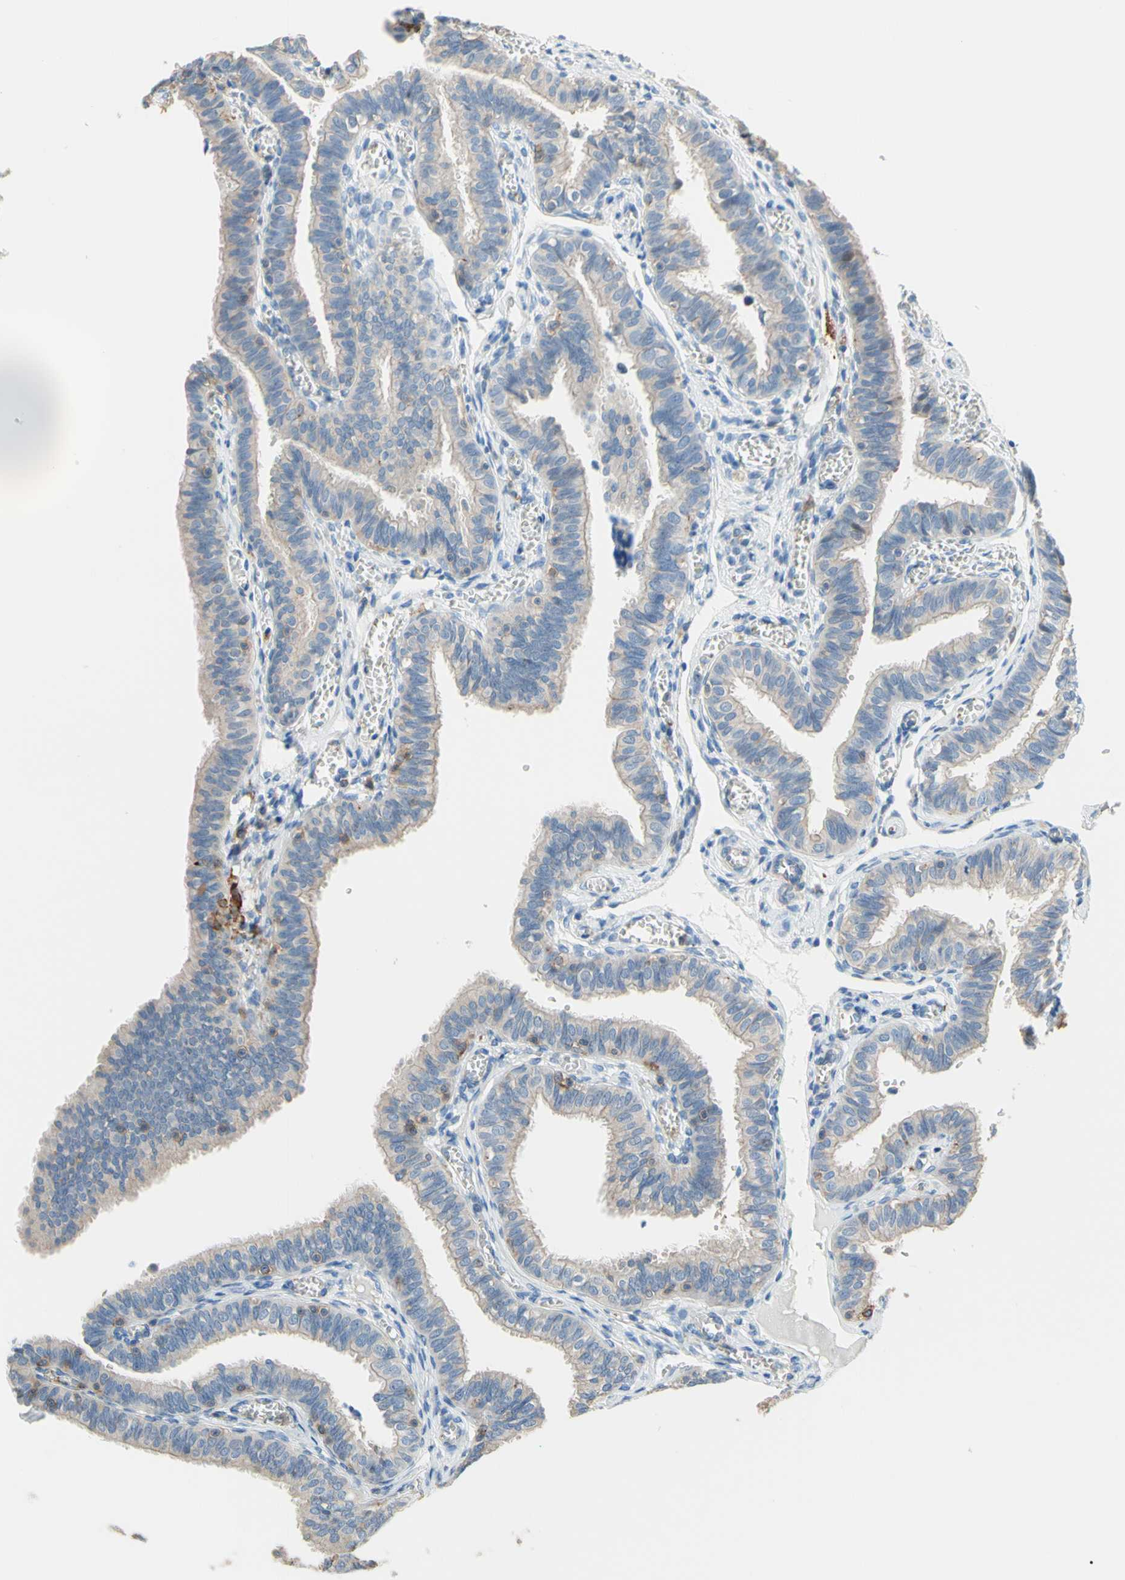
{"staining": {"intensity": "weak", "quantity": "25%-75%", "location": "cytoplasmic/membranous"}, "tissue": "fallopian tube", "cell_type": "Glandular cells", "image_type": "normal", "snomed": [{"axis": "morphology", "description": "Normal tissue, NOS"}, {"axis": "topography", "description": "Fallopian tube"}], "caption": "Protein analysis of normal fallopian tube exhibits weak cytoplasmic/membranous positivity in approximately 25%-75% of glandular cells. (Brightfield microscopy of DAB IHC at high magnification).", "gene": "SEMA4C", "patient": {"sex": "female", "age": 46}}